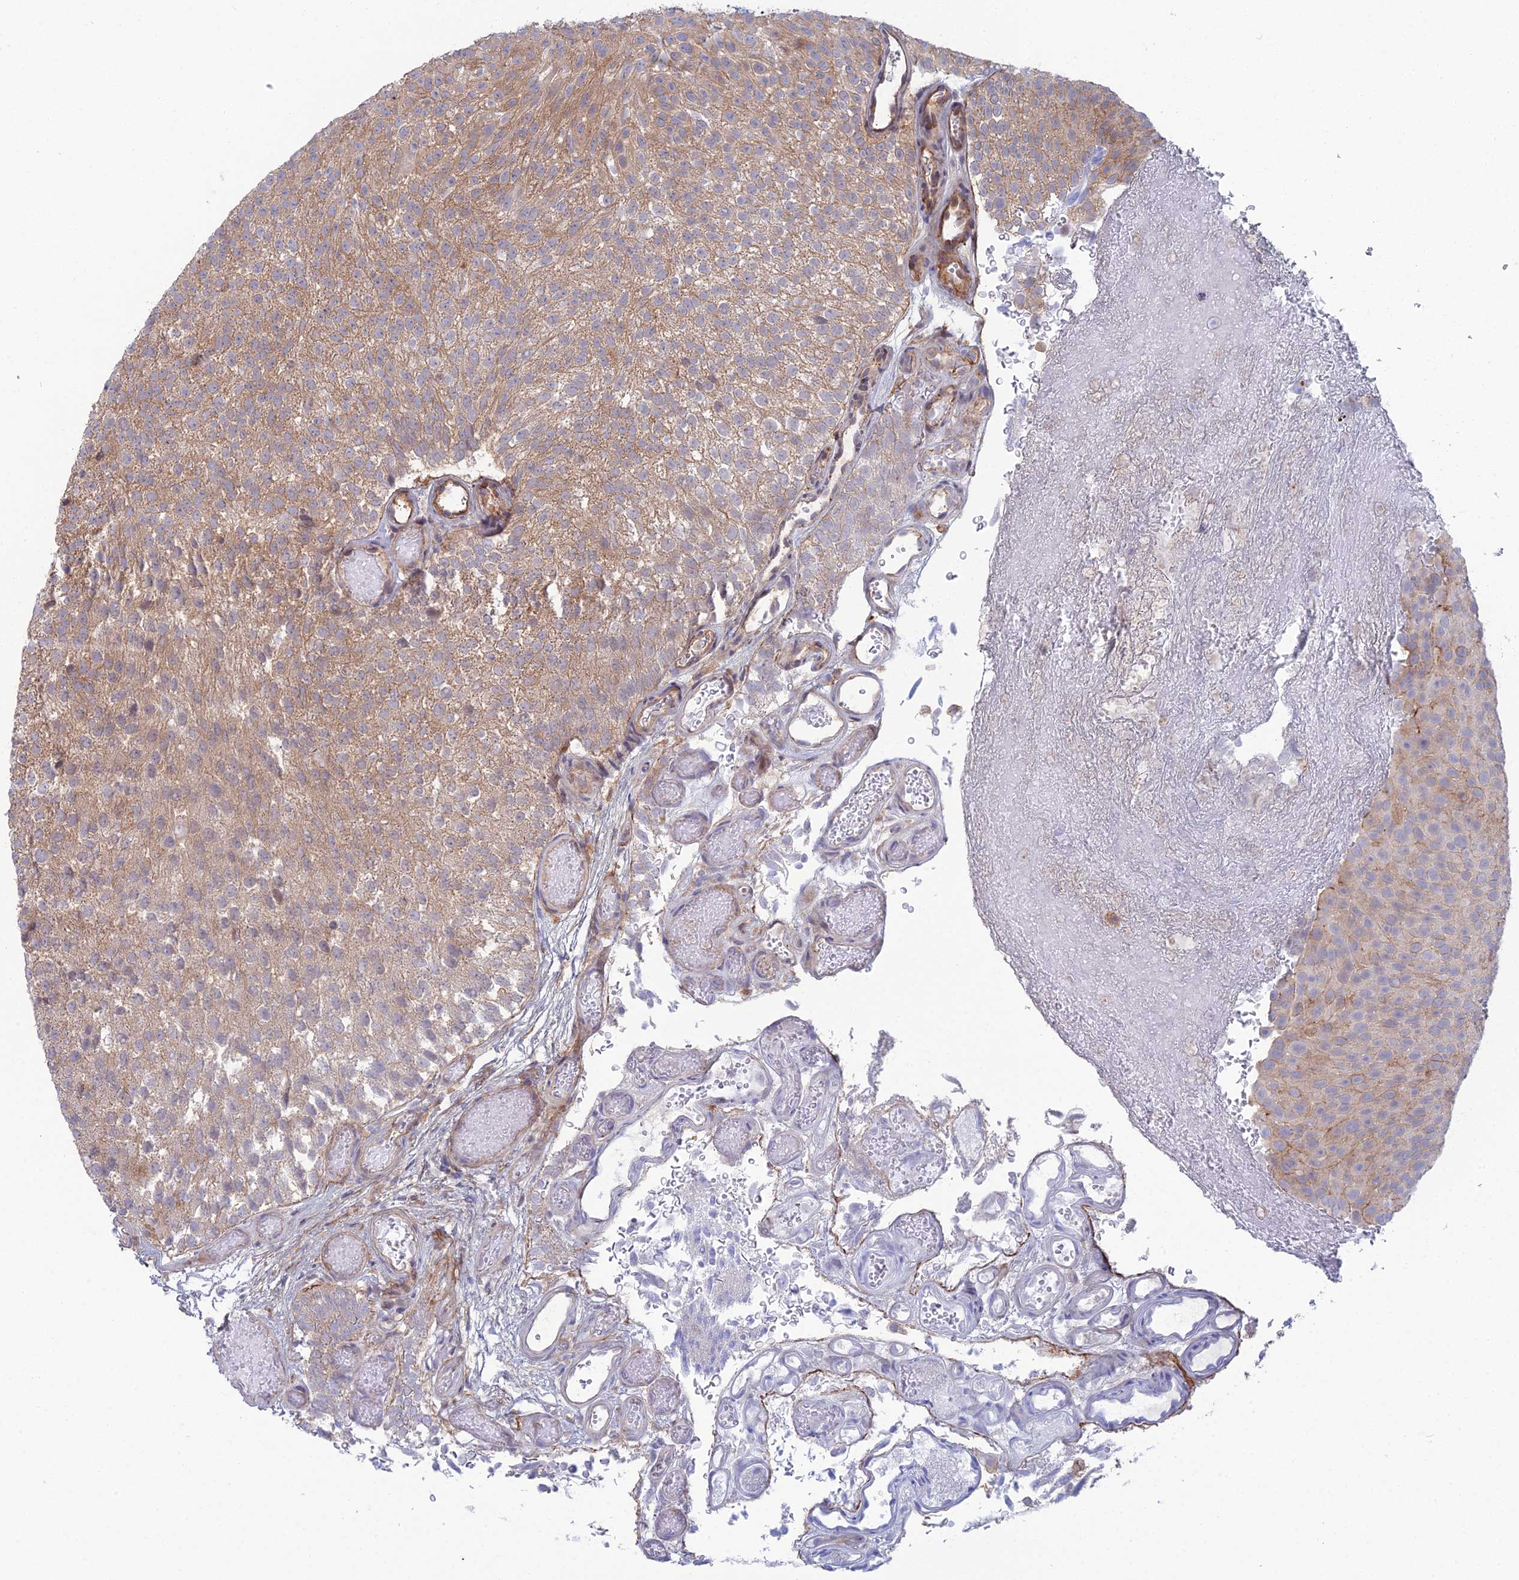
{"staining": {"intensity": "weak", "quantity": ">75%", "location": "cytoplasmic/membranous"}, "tissue": "urothelial cancer", "cell_type": "Tumor cells", "image_type": "cancer", "snomed": [{"axis": "morphology", "description": "Urothelial carcinoma, Low grade"}, {"axis": "topography", "description": "Urinary bladder"}], "caption": "Immunohistochemical staining of low-grade urothelial carcinoma shows low levels of weak cytoplasmic/membranous staining in approximately >75% of tumor cells. Using DAB (brown) and hematoxylin (blue) stains, captured at high magnification using brightfield microscopy.", "gene": "ABHD1", "patient": {"sex": "male", "age": 78}}